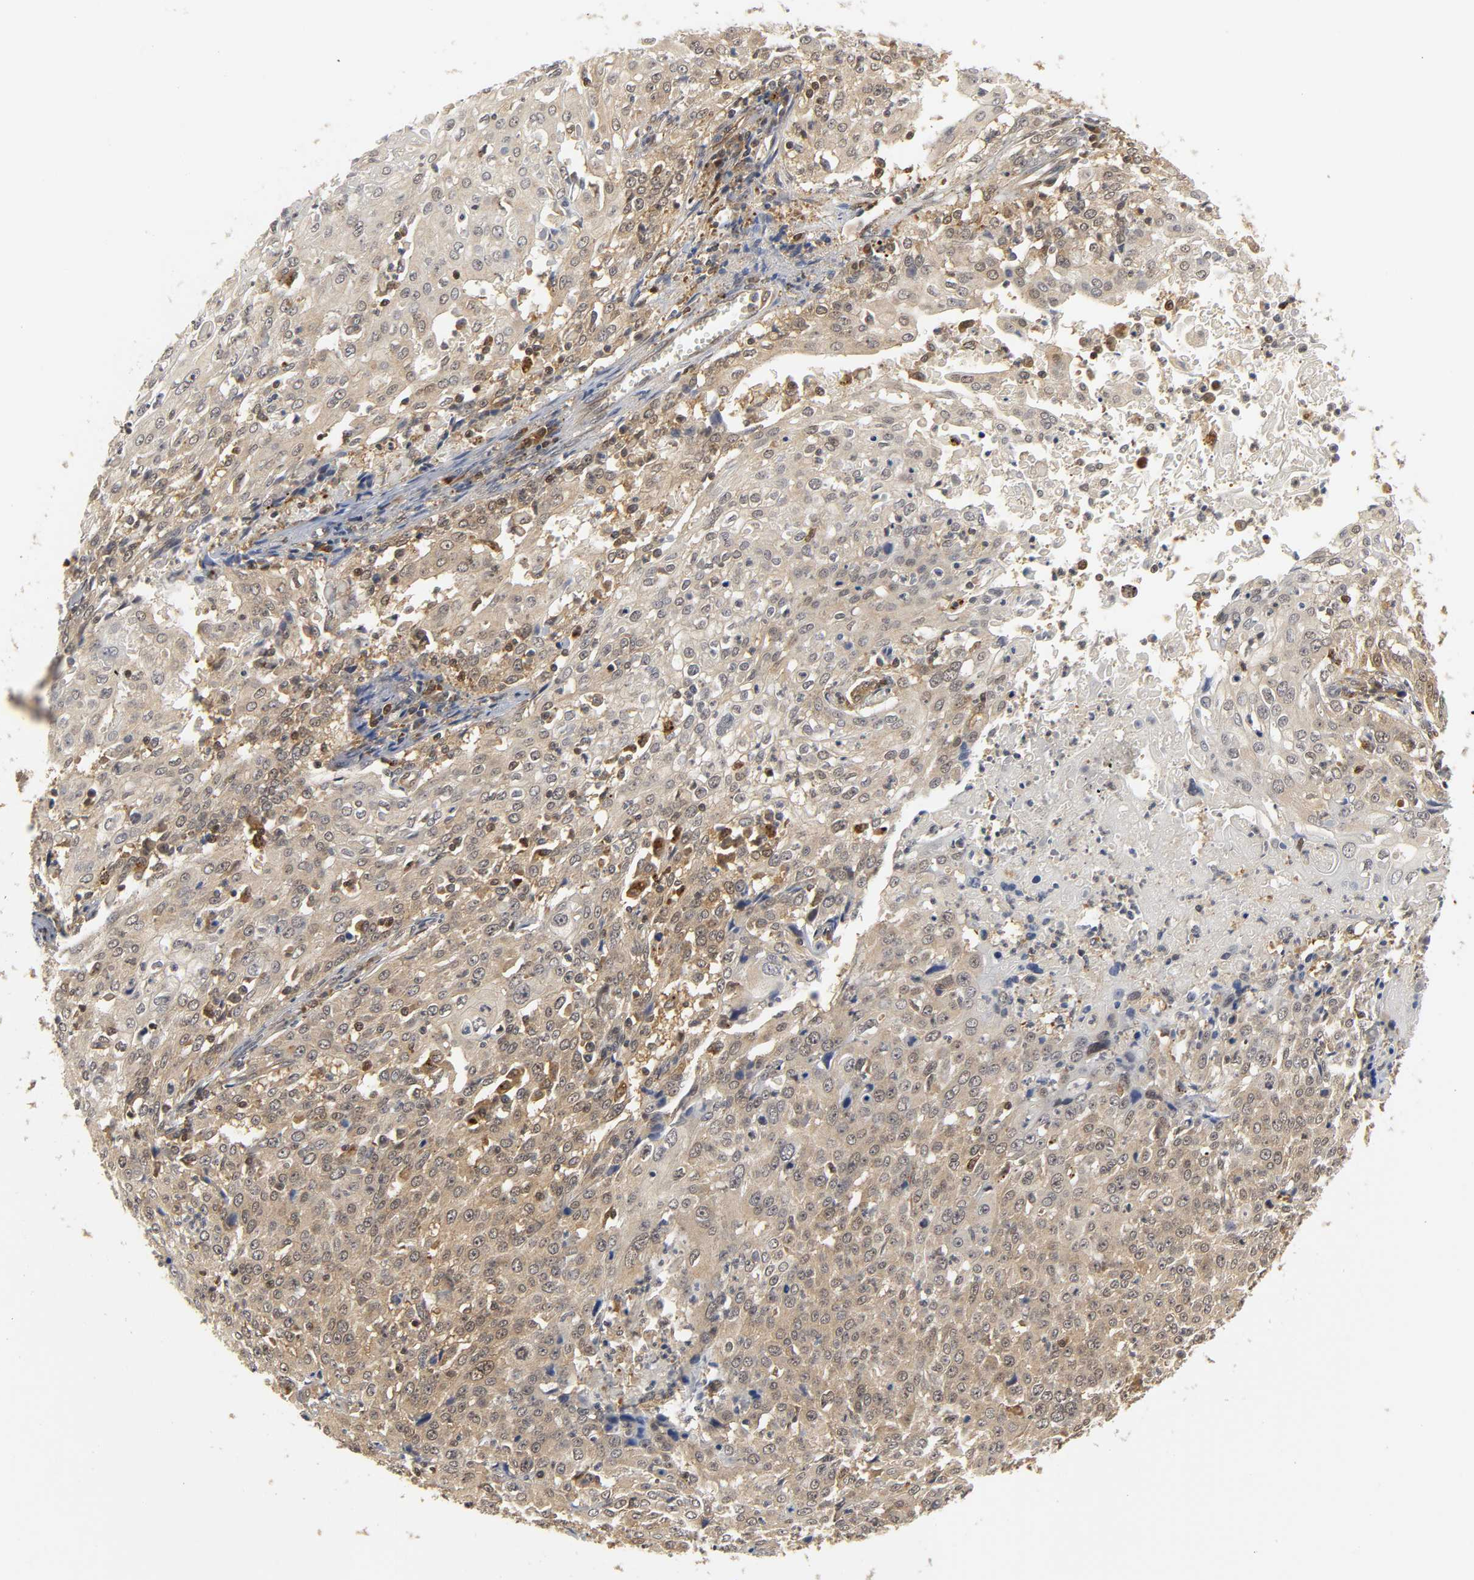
{"staining": {"intensity": "moderate", "quantity": ">75%", "location": "cytoplasmic/membranous"}, "tissue": "cervical cancer", "cell_type": "Tumor cells", "image_type": "cancer", "snomed": [{"axis": "morphology", "description": "Squamous cell carcinoma, NOS"}, {"axis": "topography", "description": "Cervix"}], "caption": "A histopathology image of squamous cell carcinoma (cervical) stained for a protein exhibits moderate cytoplasmic/membranous brown staining in tumor cells. Nuclei are stained in blue.", "gene": "PARK7", "patient": {"sex": "female", "age": 39}}